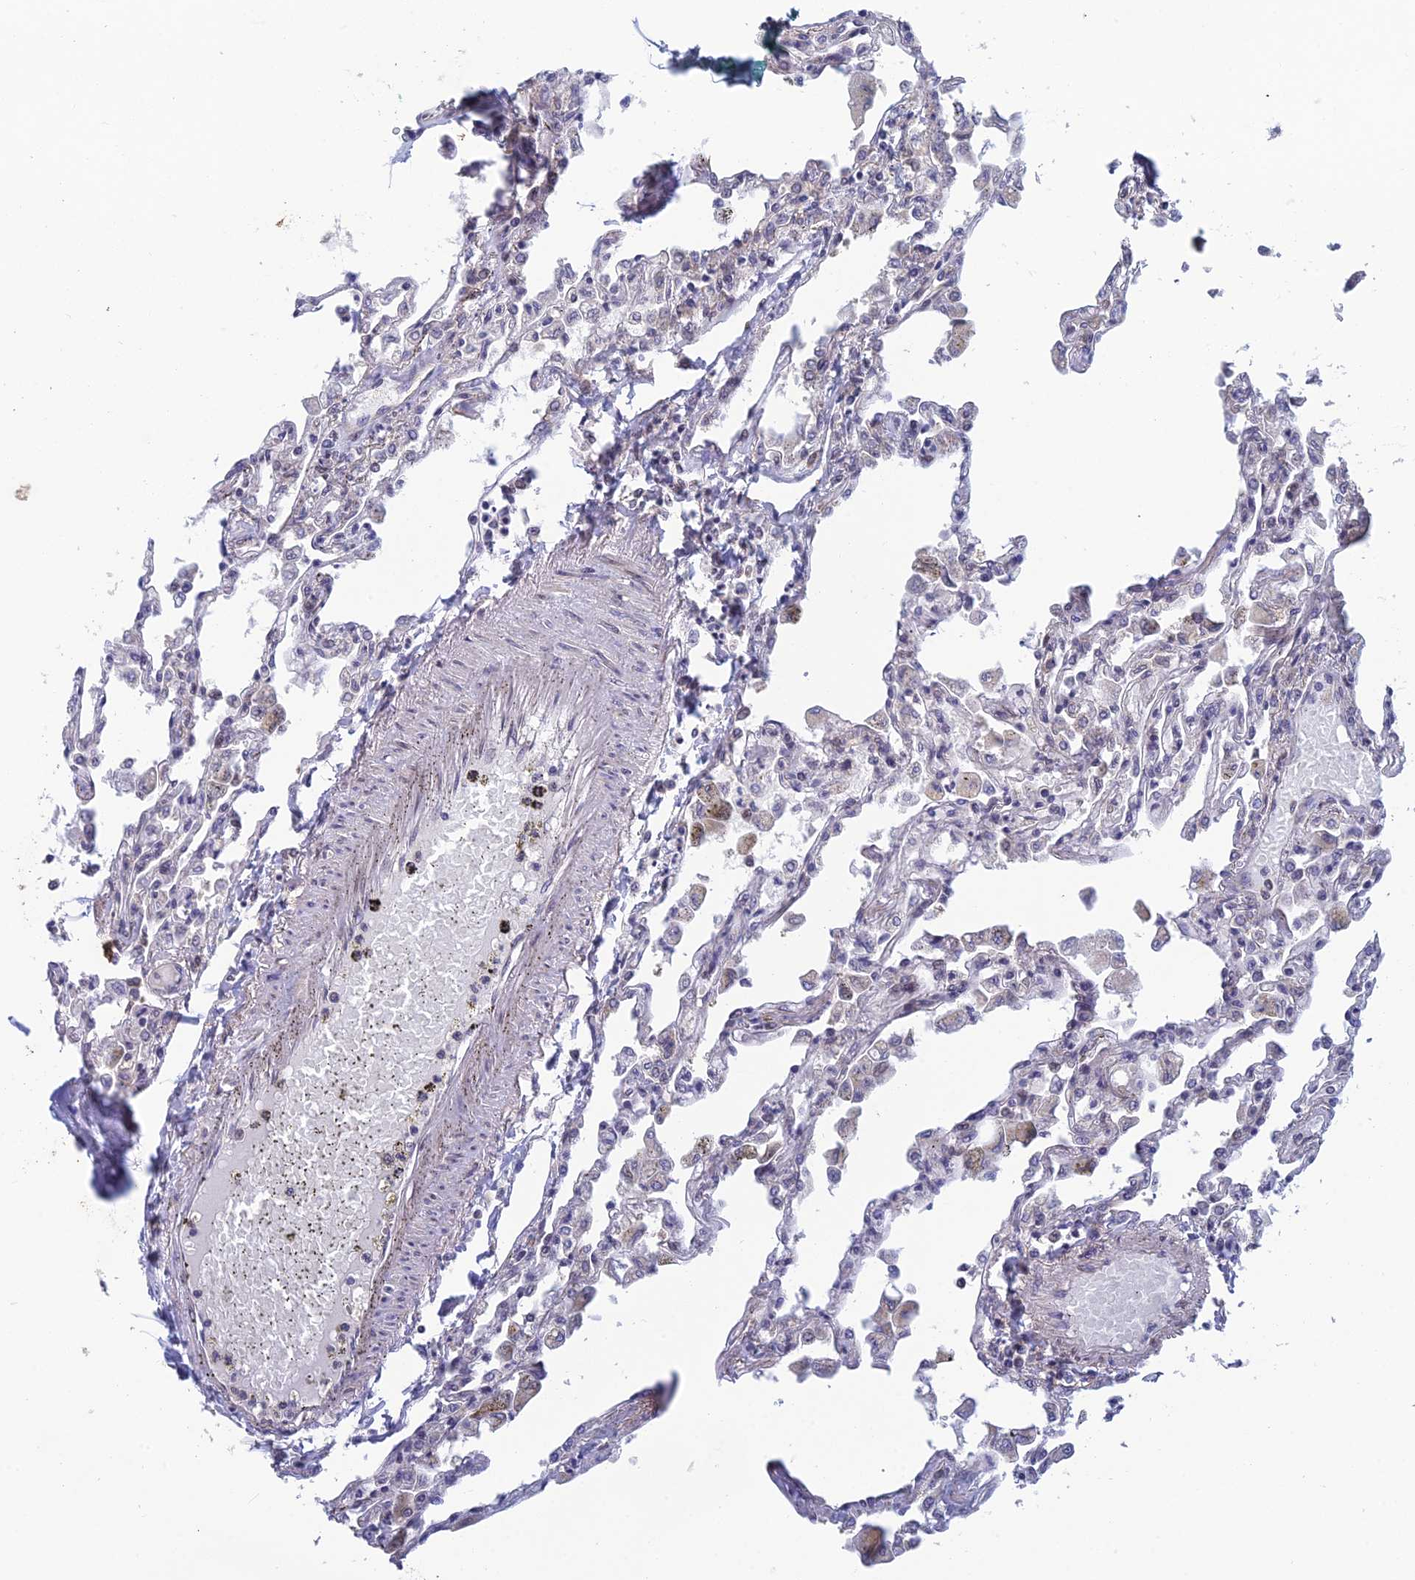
{"staining": {"intensity": "negative", "quantity": "none", "location": "none"}, "tissue": "lung", "cell_type": "Alveolar cells", "image_type": "normal", "snomed": [{"axis": "morphology", "description": "Normal tissue, NOS"}, {"axis": "topography", "description": "Bronchus"}, {"axis": "topography", "description": "Lung"}], "caption": "High magnification brightfield microscopy of unremarkable lung stained with DAB (3,3'-diaminobenzidine) (brown) and counterstained with hematoxylin (blue): alveolar cells show no significant staining. (DAB IHC visualized using brightfield microscopy, high magnification).", "gene": "SRA1", "patient": {"sex": "female", "age": 49}}